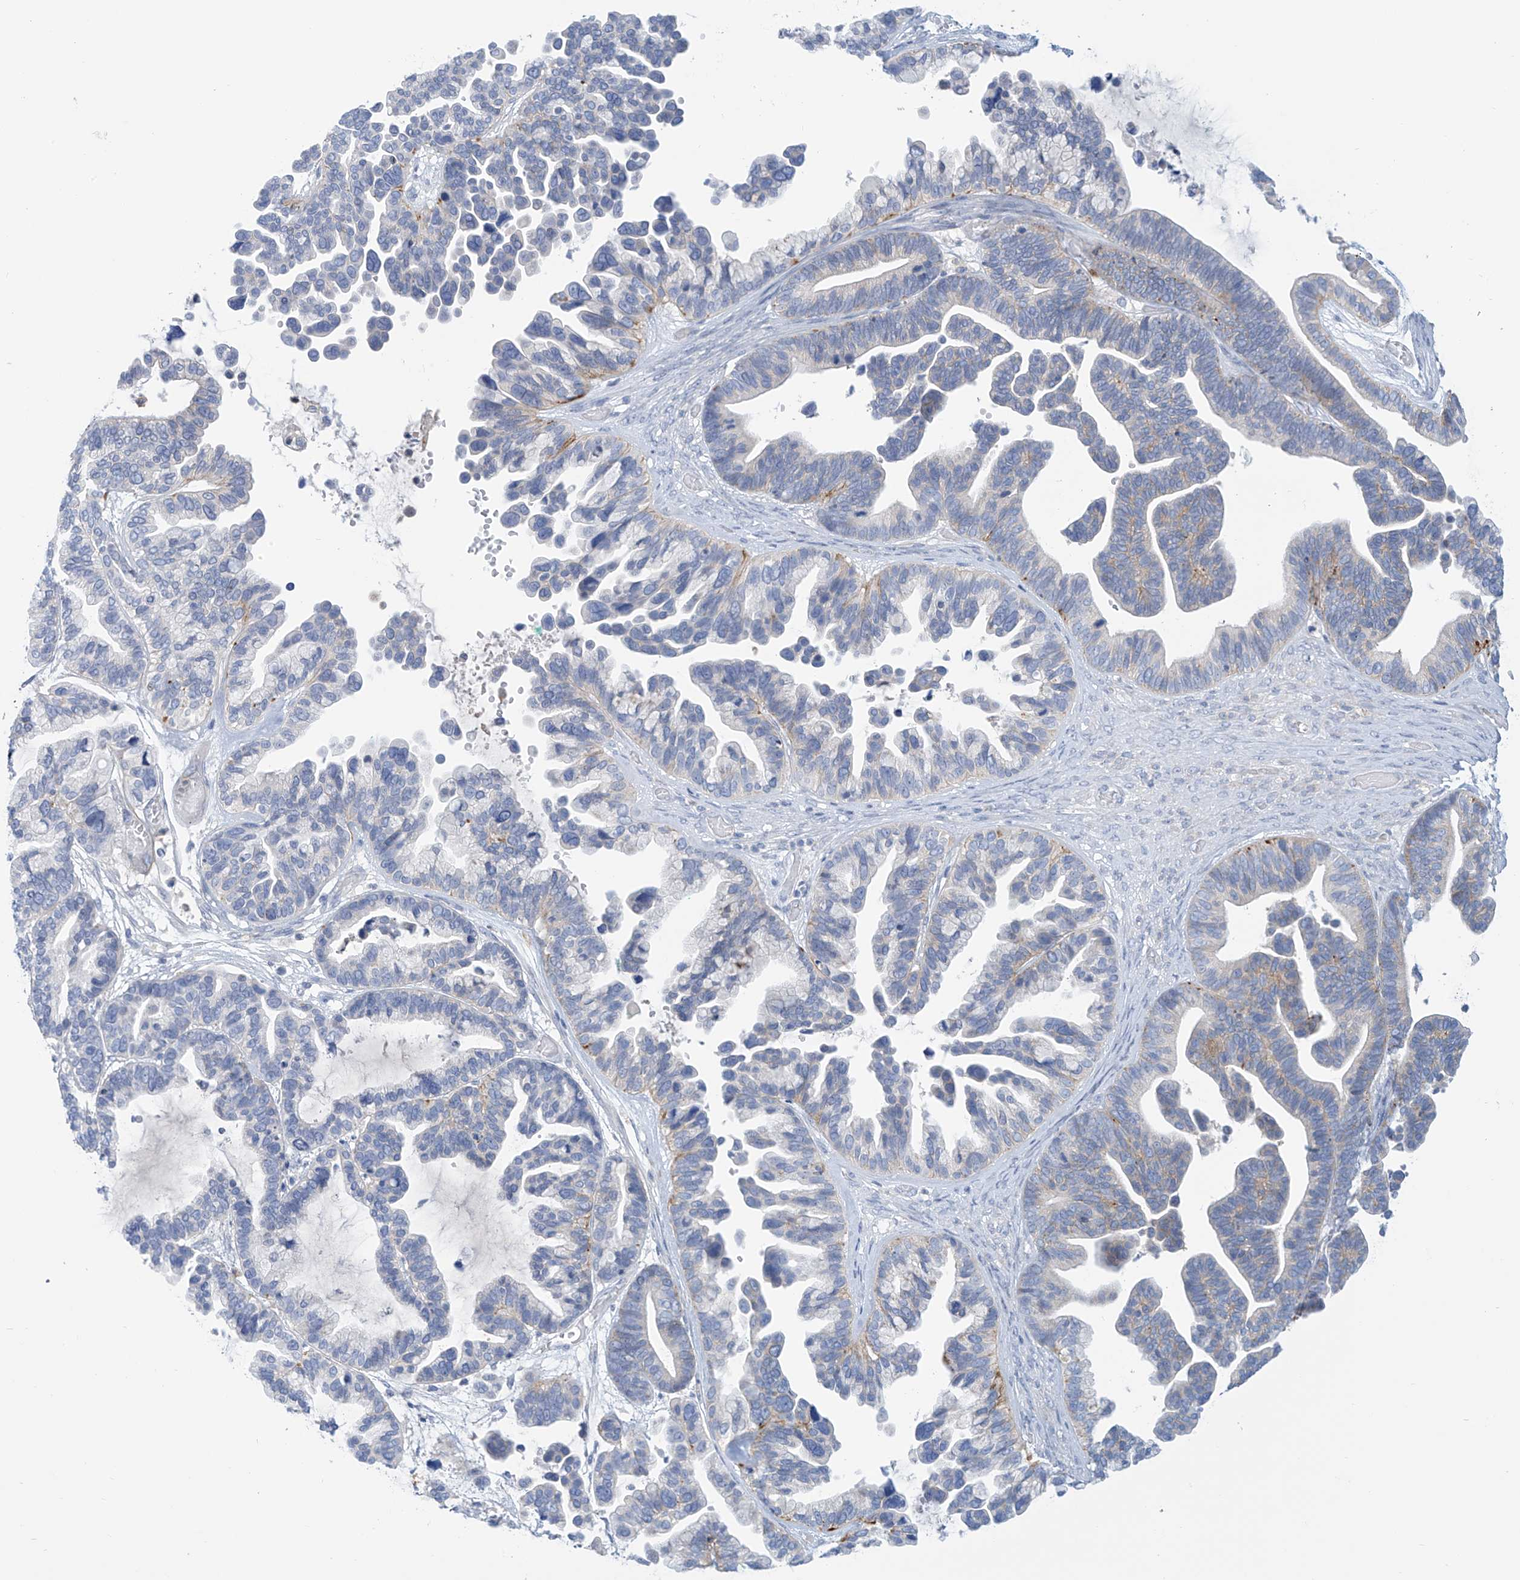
{"staining": {"intensity": "moderate", "quantity": "<25%", "location": "cytoplasmic/membranous"}, "tissue": "ovarian cancer", "cell_type": "Tumor cells", "image_type": "cancer", "snomed": [{"axis": "morphology", "description": "Cystadenocarcinoma, serous, NOS"}, {"axis": "topography", "description": "Ovary"}], "caption": "The histopathology image demonstrates a brown stain indicating the presence of a protein in the cytoplasmic/membranous of tumor cells in ovarian cancer.", "gene": "FABP2", "patient": {"sex": "female", "age": 56}}